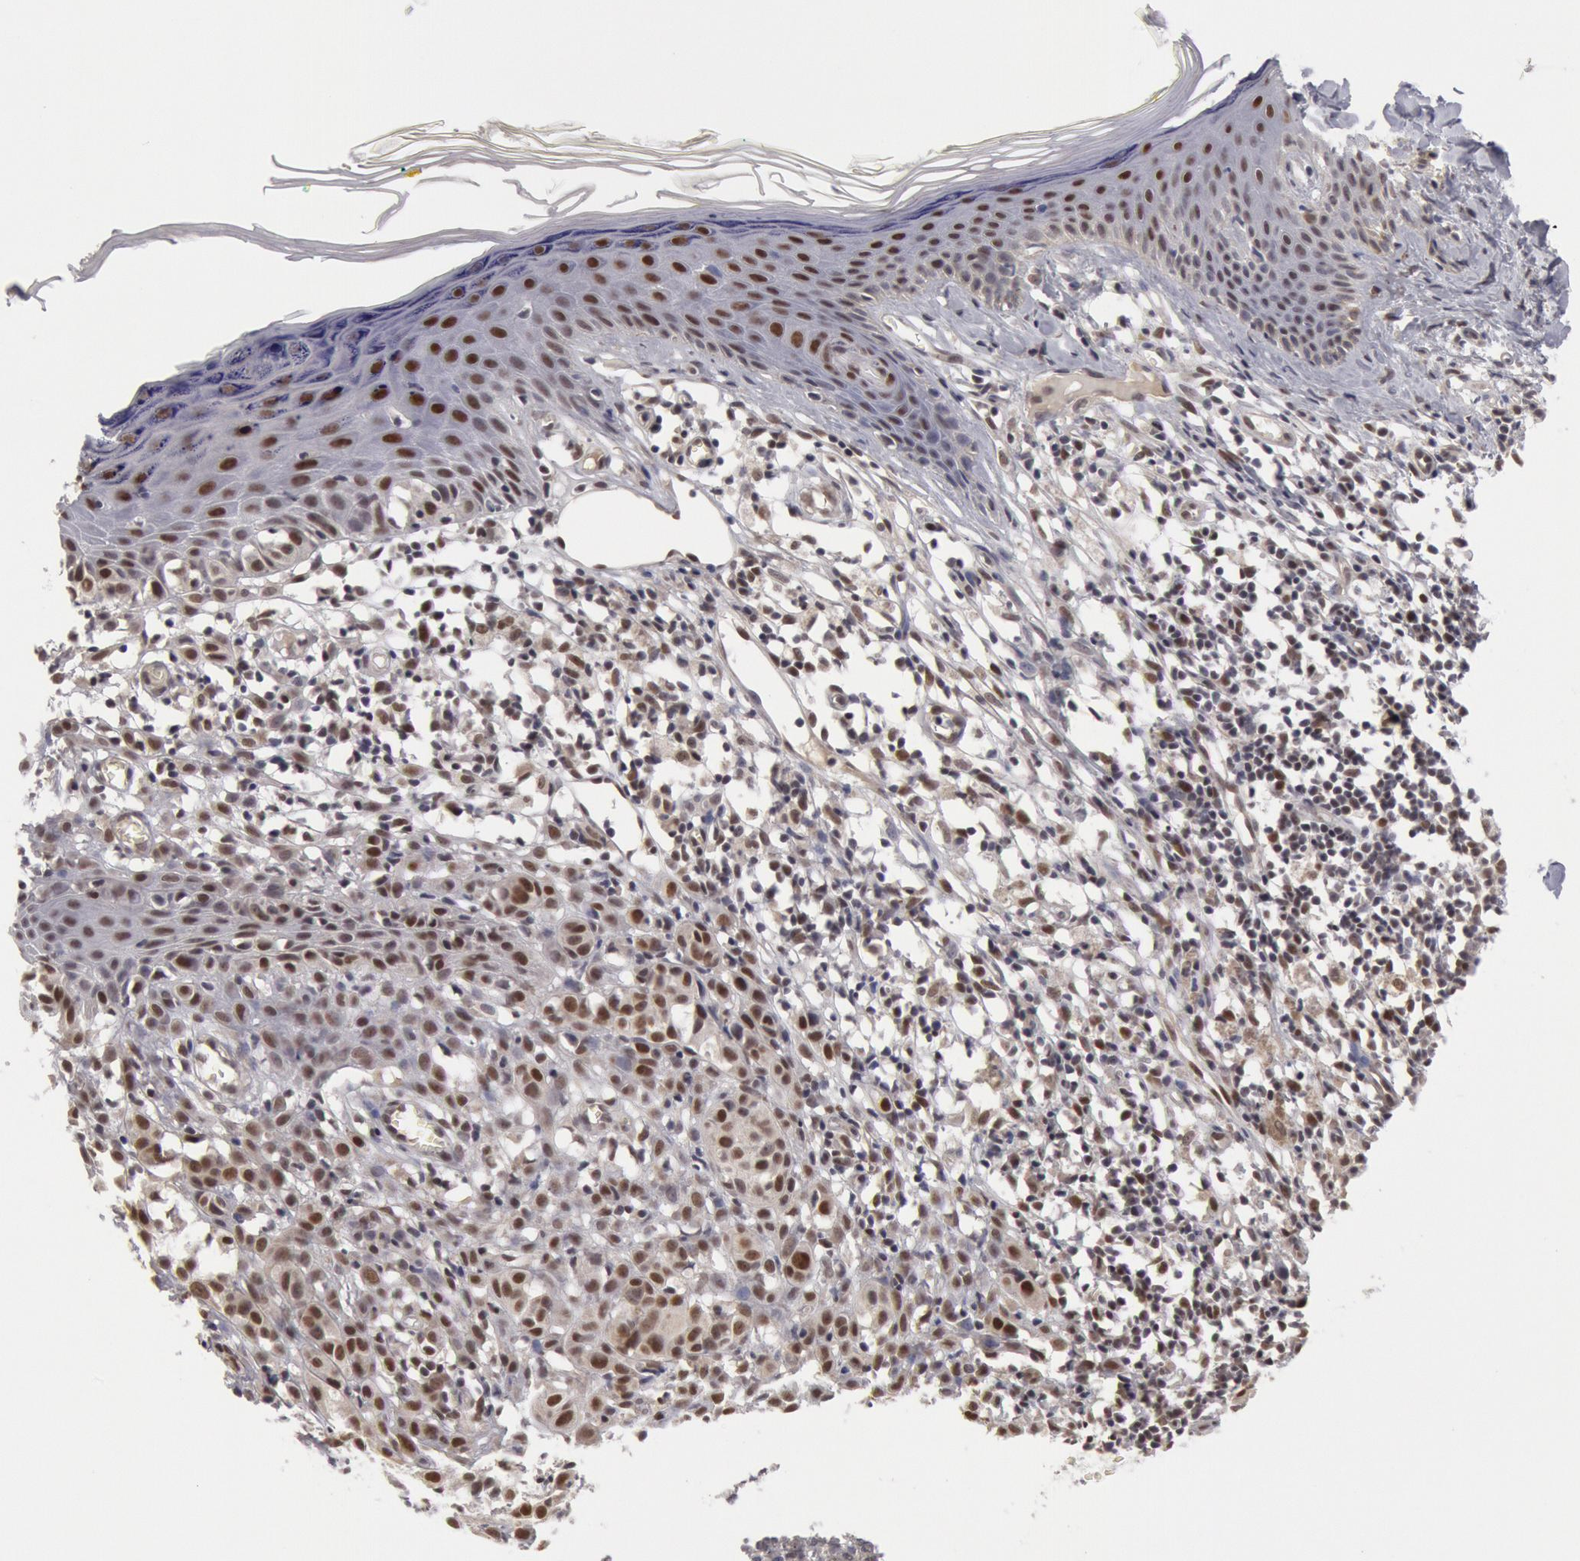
{"staining": {"intensity": "weak", "quantity": ">75%", "location": "nuclear"}, "tissue": "melanoma", "cell_type": "Tumor cells", "image_type": "cancer", "snomed": [{"axis": "morphology", "description": "Malignant melanoma, NOS"}, {"axis": "topography", "description": "Skin"}], "caption": "Protein expression analysis of human malignant melanoma reveals weak nuclear staining in approximately >75% of tumor cells.", "gene": "PPP4R3B", "patient": {"sex": "female", "age": 52}}